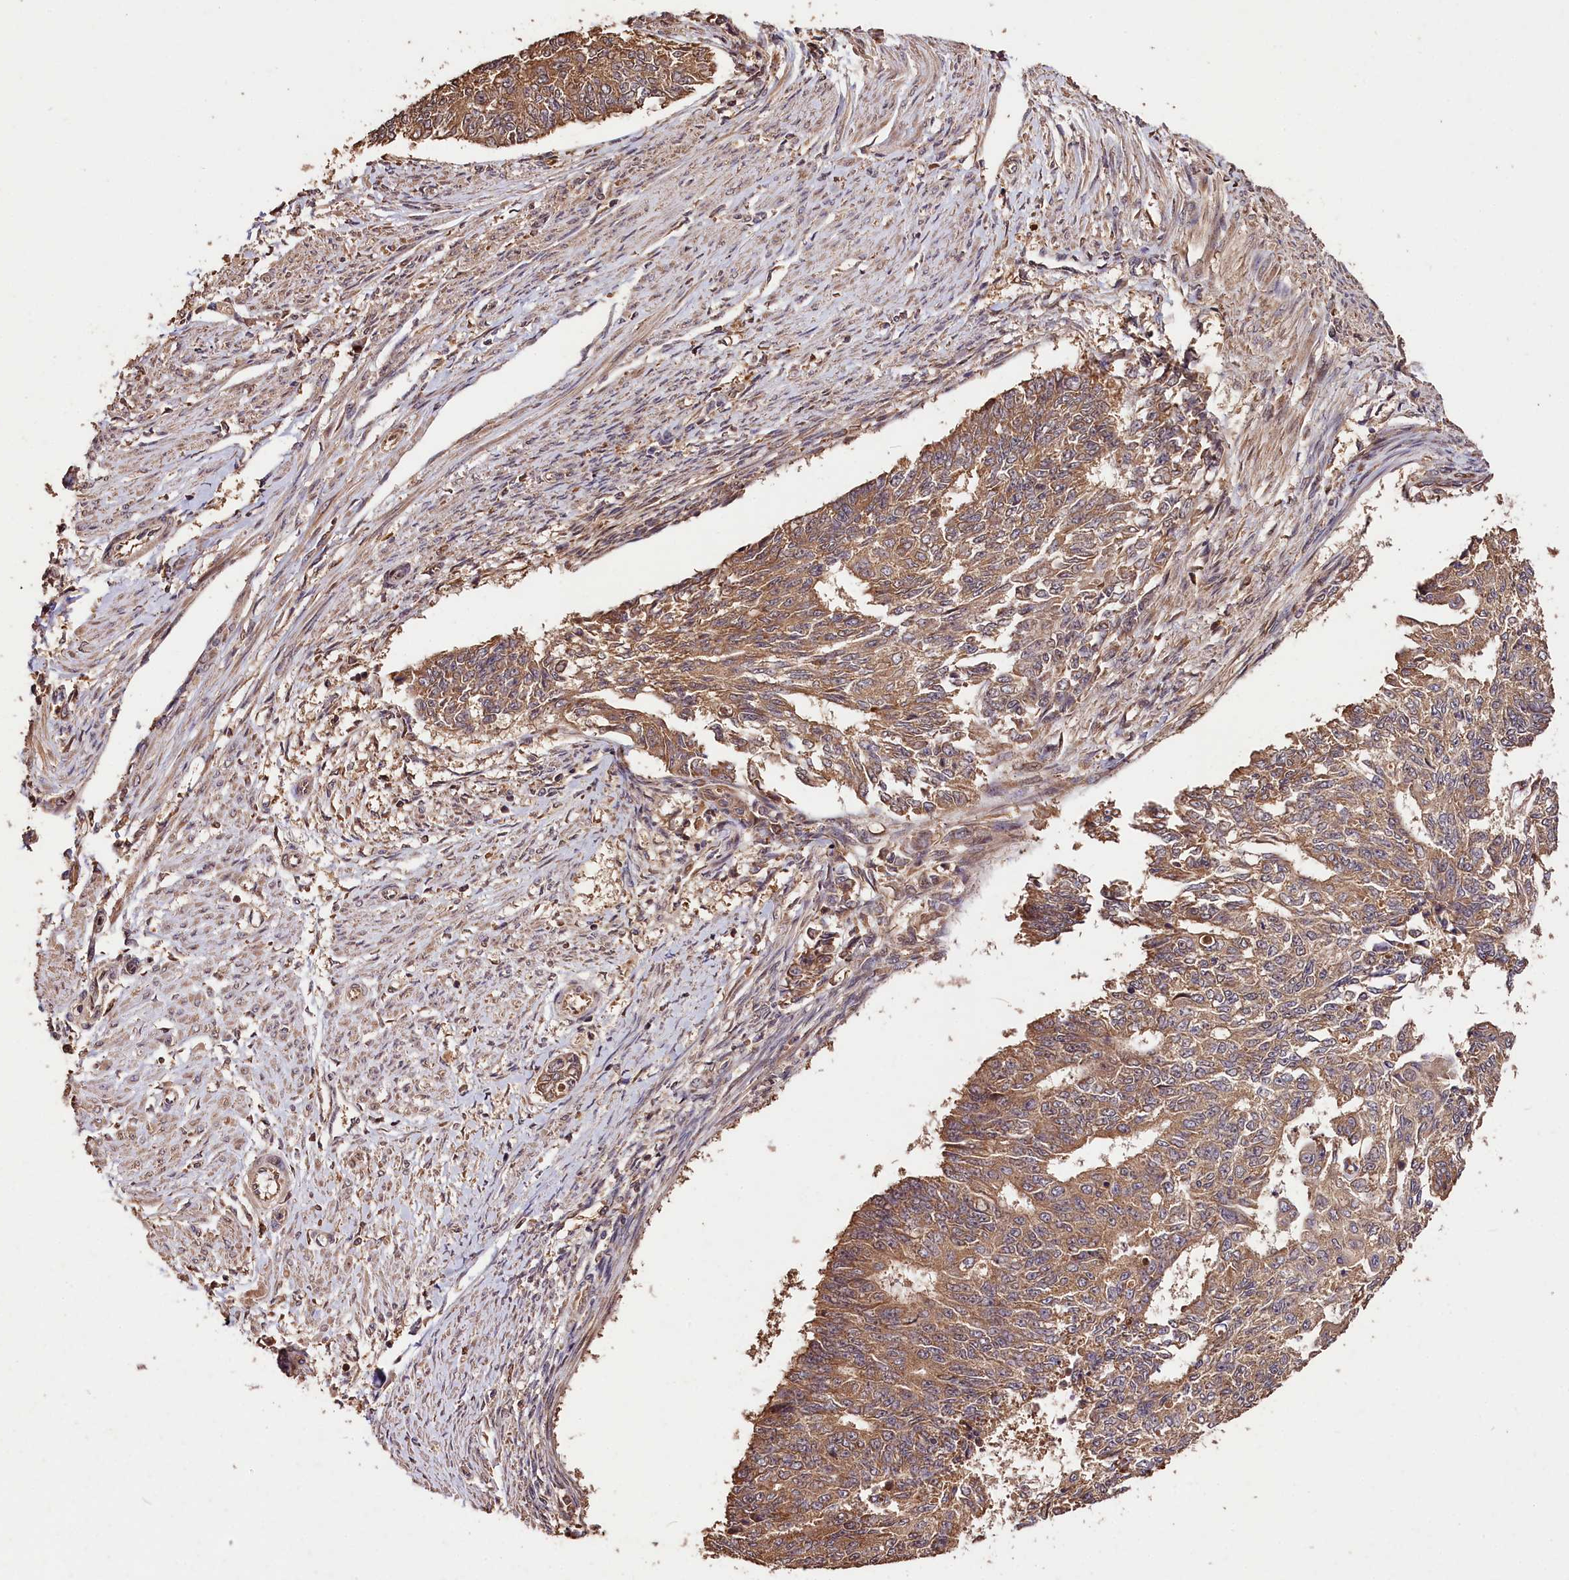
{"staining": {"intensity": "moderate", "quantity": ">75%", "location": "cytoplasmic/membranous"}, "tissue": "endometrial cancer", "cell_type": "Tumor cells", "image_type": "cancer", "snomed": [{"axis": "morphology", "description": "Adenocarcinoma, NOS"}, {"axis": "topography", "description": "Endometrium"}], "caption": "This is an image of IHC staining of adenocarcinoma (endometrial), which shows moderate expression in the cytoplasmic/membranous of tumor cells.", "gene": "KPTN", "patient": {"sex": "female", "age": 32}}